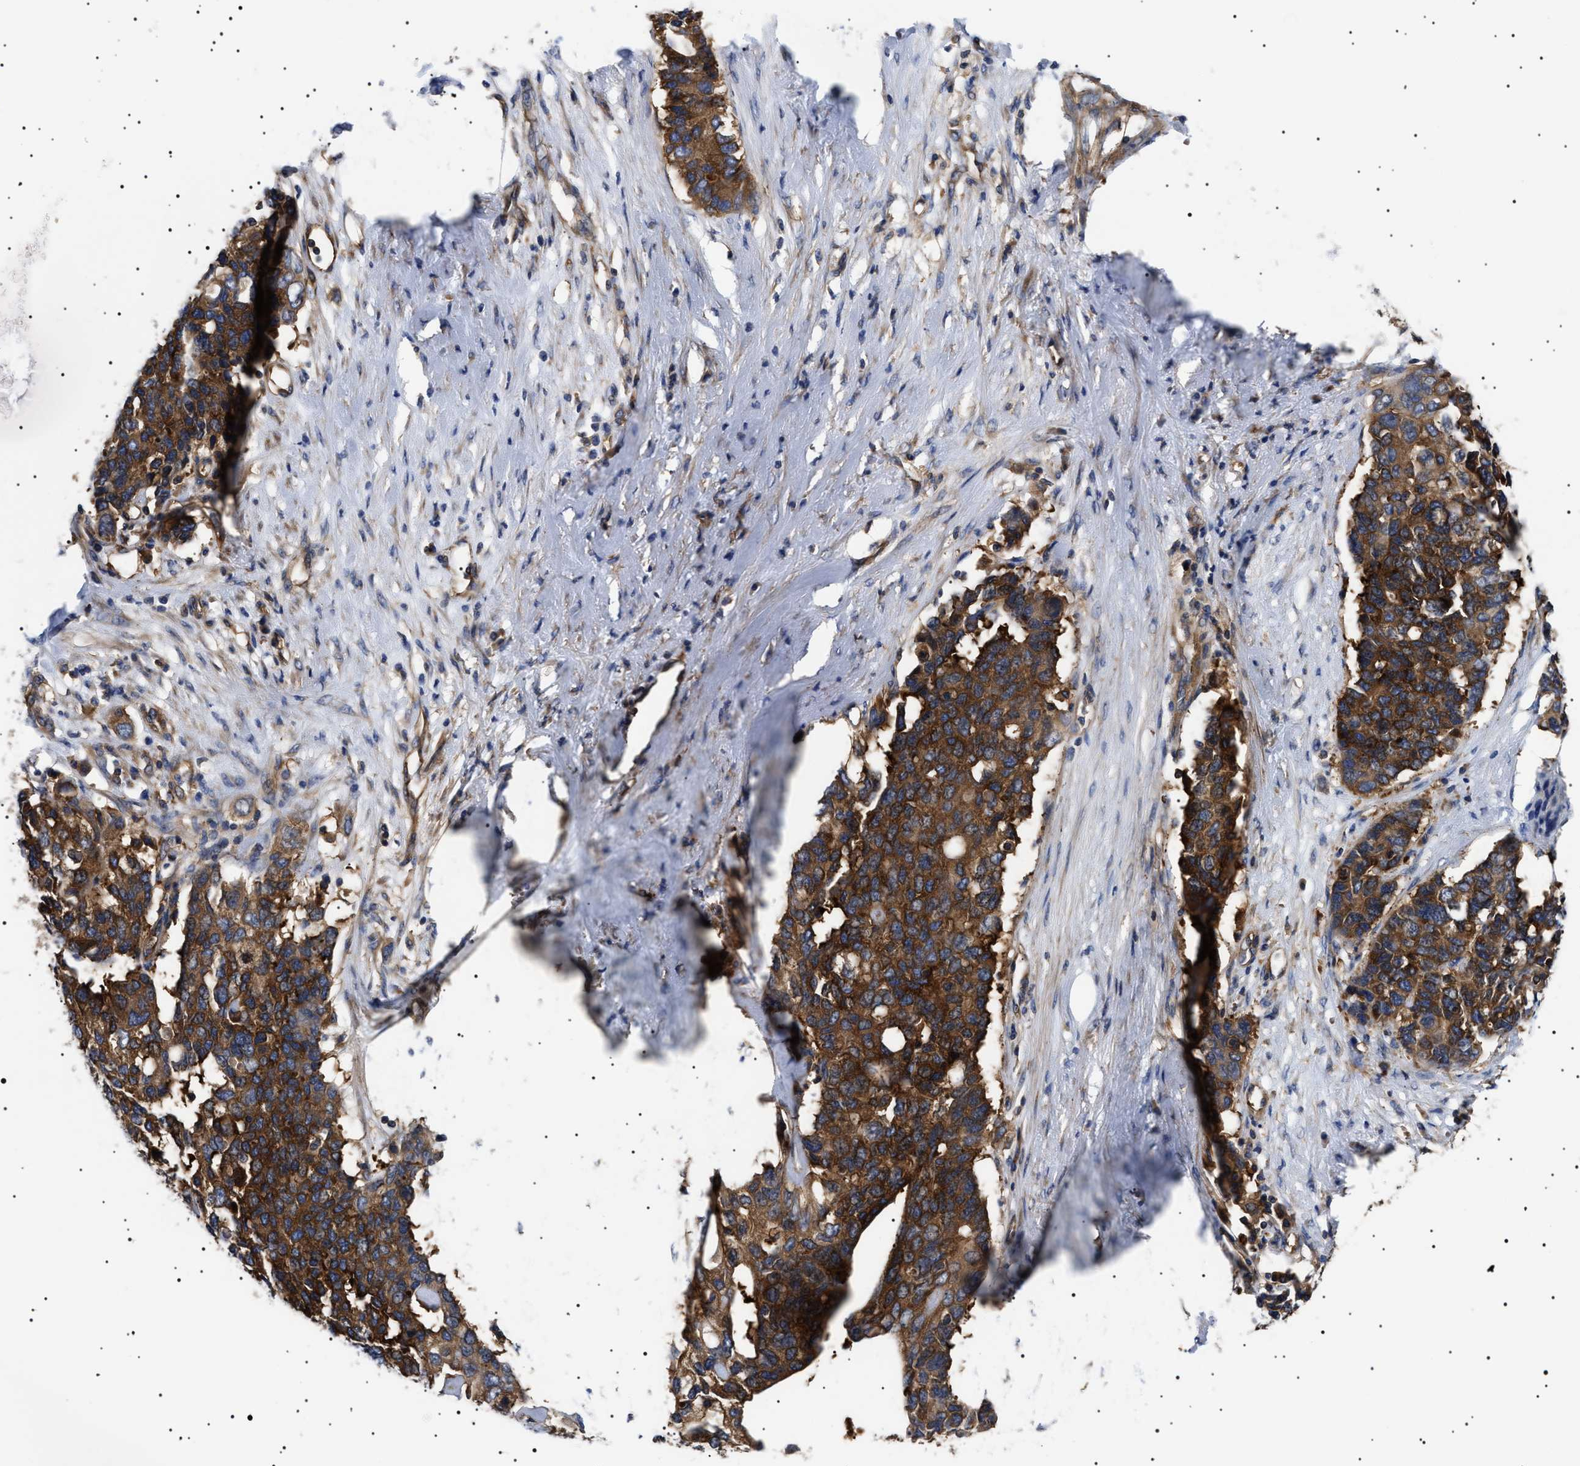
{"staining": {"intensity": "strong", "quantity": ">75%", "location": "cytoplasmic/membranous"}, "tissue": "pancreatic cancer", "cell_type": "Tumor cells", "image_type": "cancer", "snomed": [{"axis": "morphology", "description": "Adenocarcinoma, NOS"}, {"axis": "topography", "description": "Pancreas"}], "caption": "Immunohistochemical staining of pancreatic adenocarcinoma shows high levels of strong cytoplasmic/membranous expression in approximately >75% of tumor cells.", "gene": "TPP2", "patient": {"sex": "female", "age": 56}}